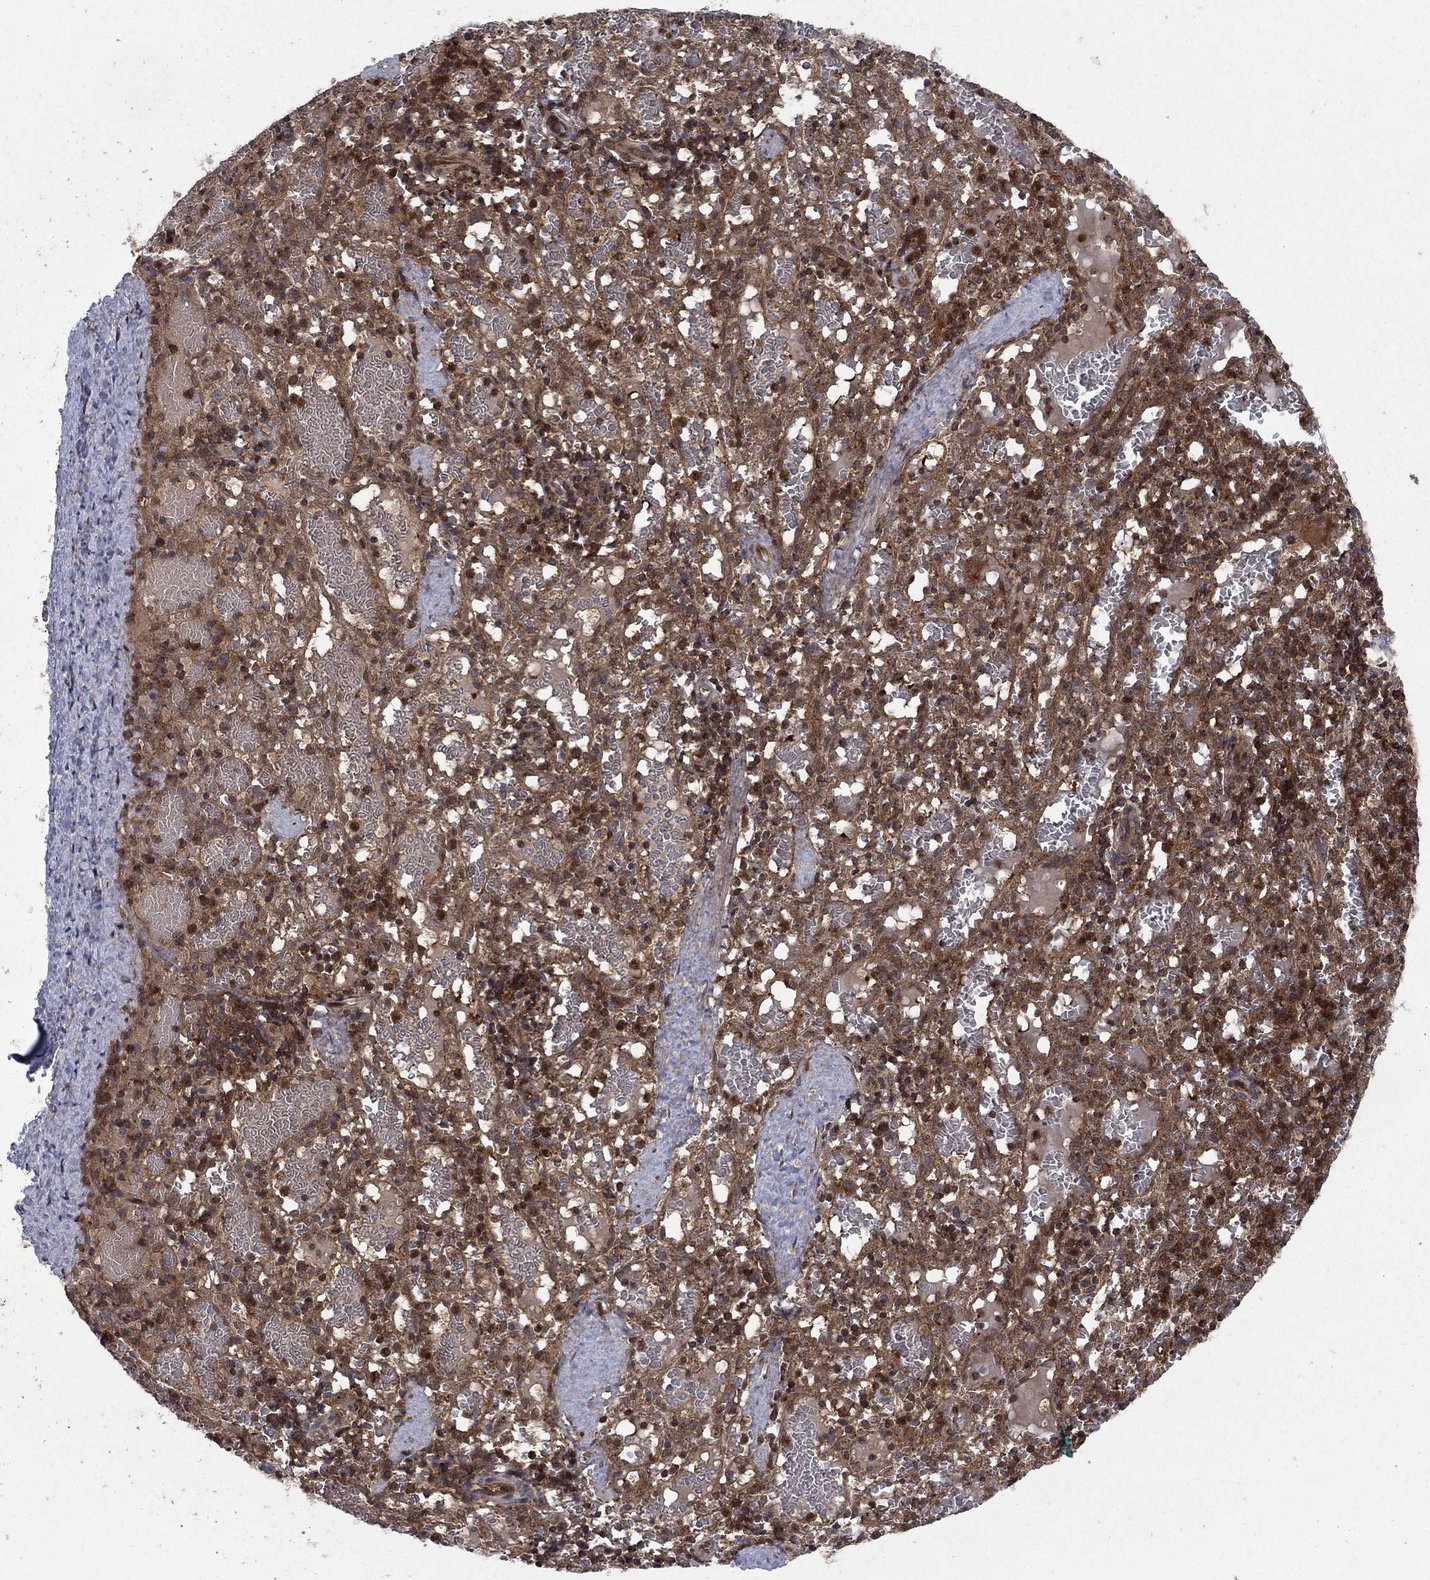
{"staining": {"intensity": "strong", "quantity": "25%-75%", "location": "cytoplasmic/membranous,nuclear"}, "tissue": "spleen", "cell_type": "Cells in red pulp", "image_type": "normal", "snomed": [{"axis": "morphology", "description": "Normal tissue, NOS"}, {"axis": "topography", "description": "Spleen"}], "caption": "High-magnification brightfield microscopy of normal spleen stained with DAB (3,3'-diaminobenzidine) (brown) and counterstained with hematoxylin (blue). cells in red pulp exhibit strong cytoplasmic/membranous,nuclear positivity is present in approximately25%-75% of cells.", "gene": "IFI35", "patient": {"sex": "male", "age": 11}}